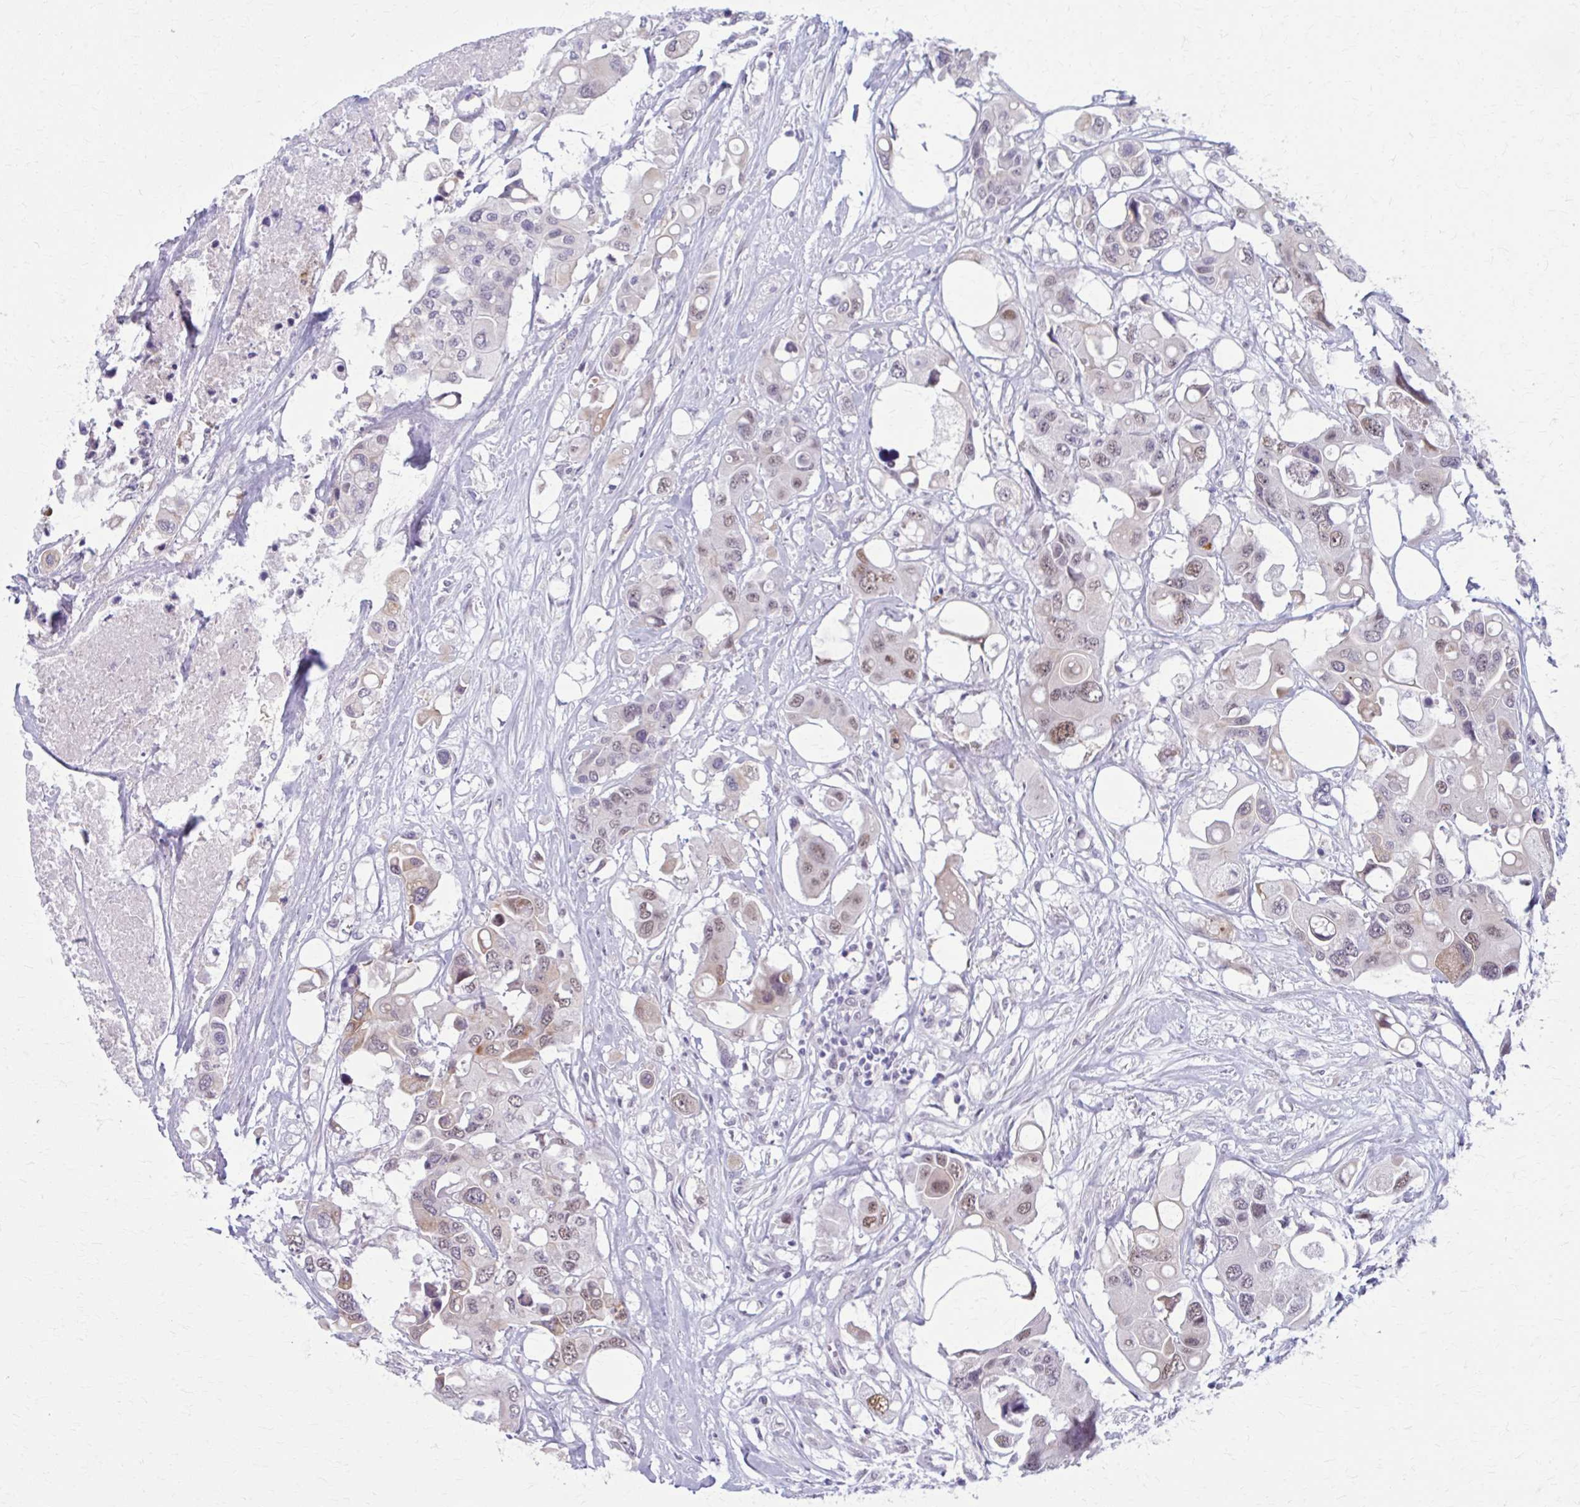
{"staining": {"intensity": "moderate", "quantity": "25%-75%", "location": "nuclear"}, "tissue": "colorectal cancer", "cell_type": "Tumor cells", "image_type": "cancer", "snomed": [{"axis": "morphology", "description": "Adenocarcinoma, NOS"}, {"axis": "topography", "description": "Colon"}], "caption": "Moderate nuclear positivity for a protein is identified in approximately 25%-75% of tumor cells of colorectal cancer using IHC.", "gene": "NUMBL", "patient": {"sex": "male", "age": 77}}